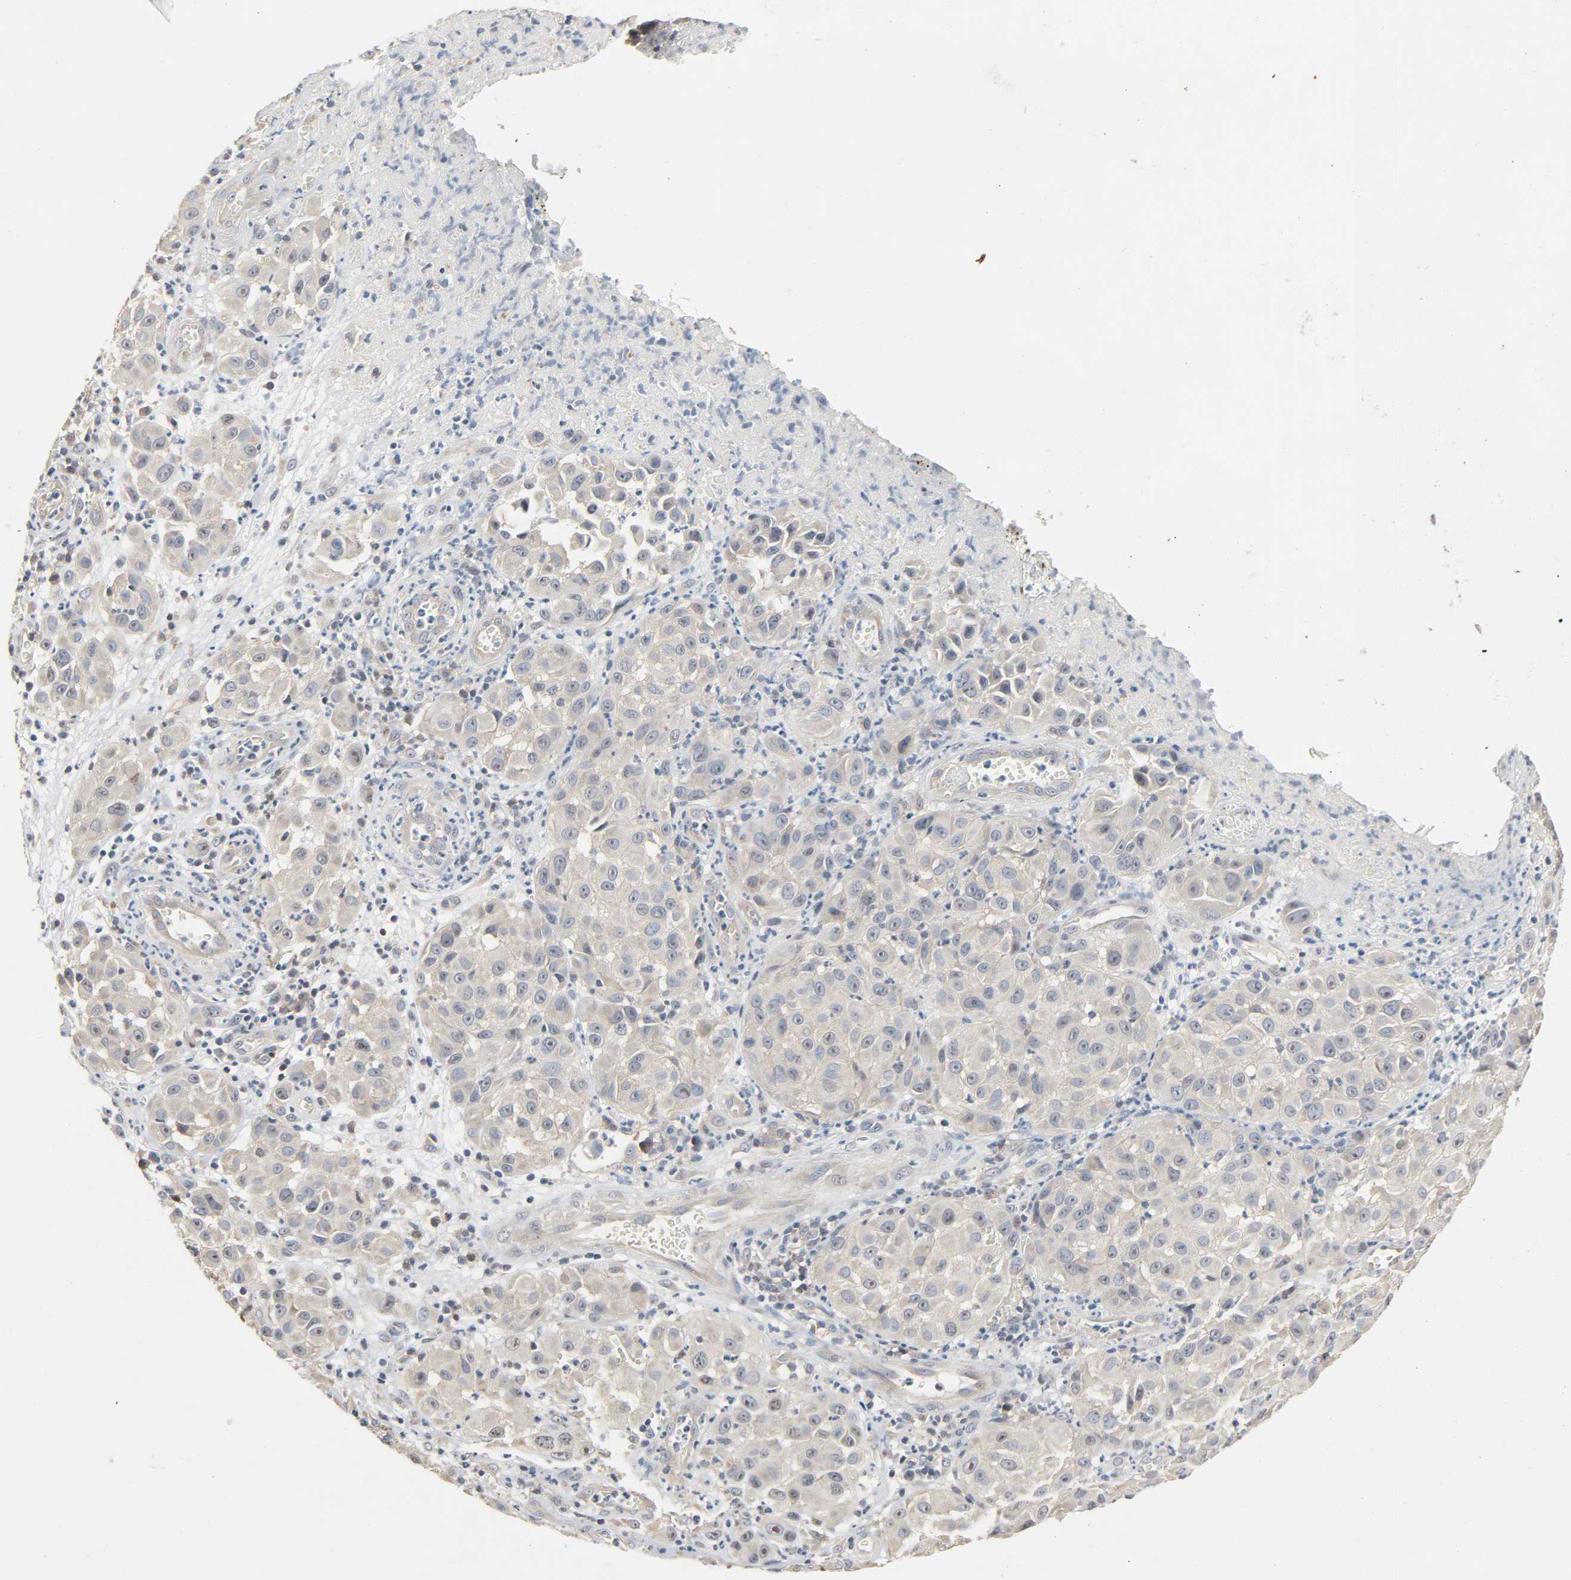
{"staining": {"intensity": "weak", "quantity": "<25%", "location": "cytoplasmic/membranous"}, "tissue": "melanoma", "cell_type": "Tumor cells", "image_type": "cancer", "snomed": [{"axis": "morphology", "description": "Malignant melanoma, NOS"}, {"axis": "topography", "description": "Skin"}], "caption": "Immunohistochemistry (IHC) histopathology image of human malignant melanoma stained for a protein (brown), which displays no expression in tumor cells. (IHC, brightfield microscopy, high magnification).", "gene": "CD4", "patient": {"sex": "female", "age": 21}}